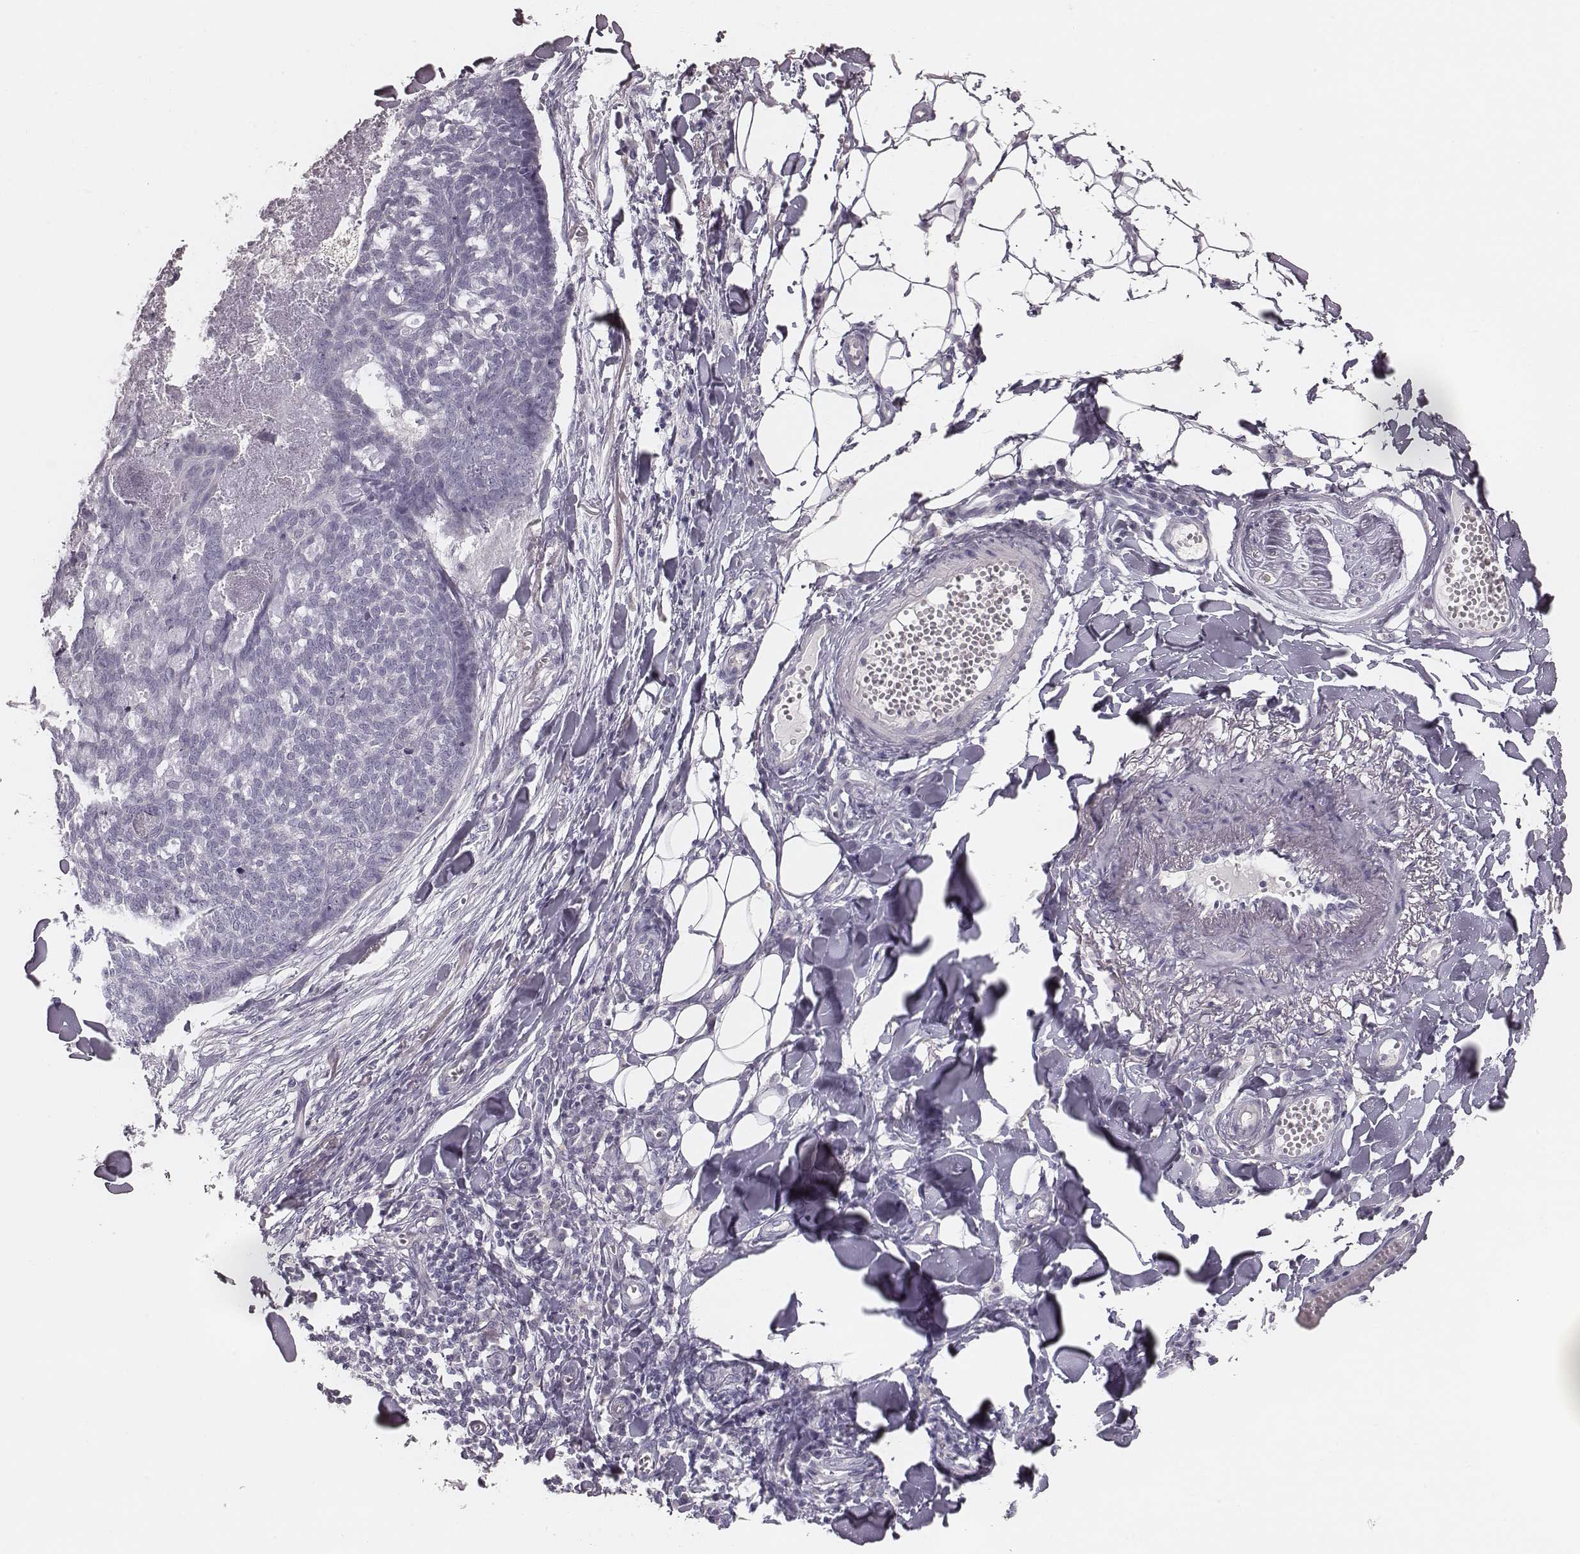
{"staining": {"intensity": "negative", "quantity": "none", "location": "none"}, "tissue": "skin cancer", "cell_type": "Tumor cells", "image_type": "cancer", "snomed": [{"axis": "morphology", "description": "Basal cell carcinoma"}, {"axis": "topography", "description": "Skin"}], "caption": "IHC image of skin basal cell carcinoma stained for a protein (brown), which exhibits no staining in tumor cells.", "gene": "ZP4", "patient": {"sex": "male", "age": 84}}